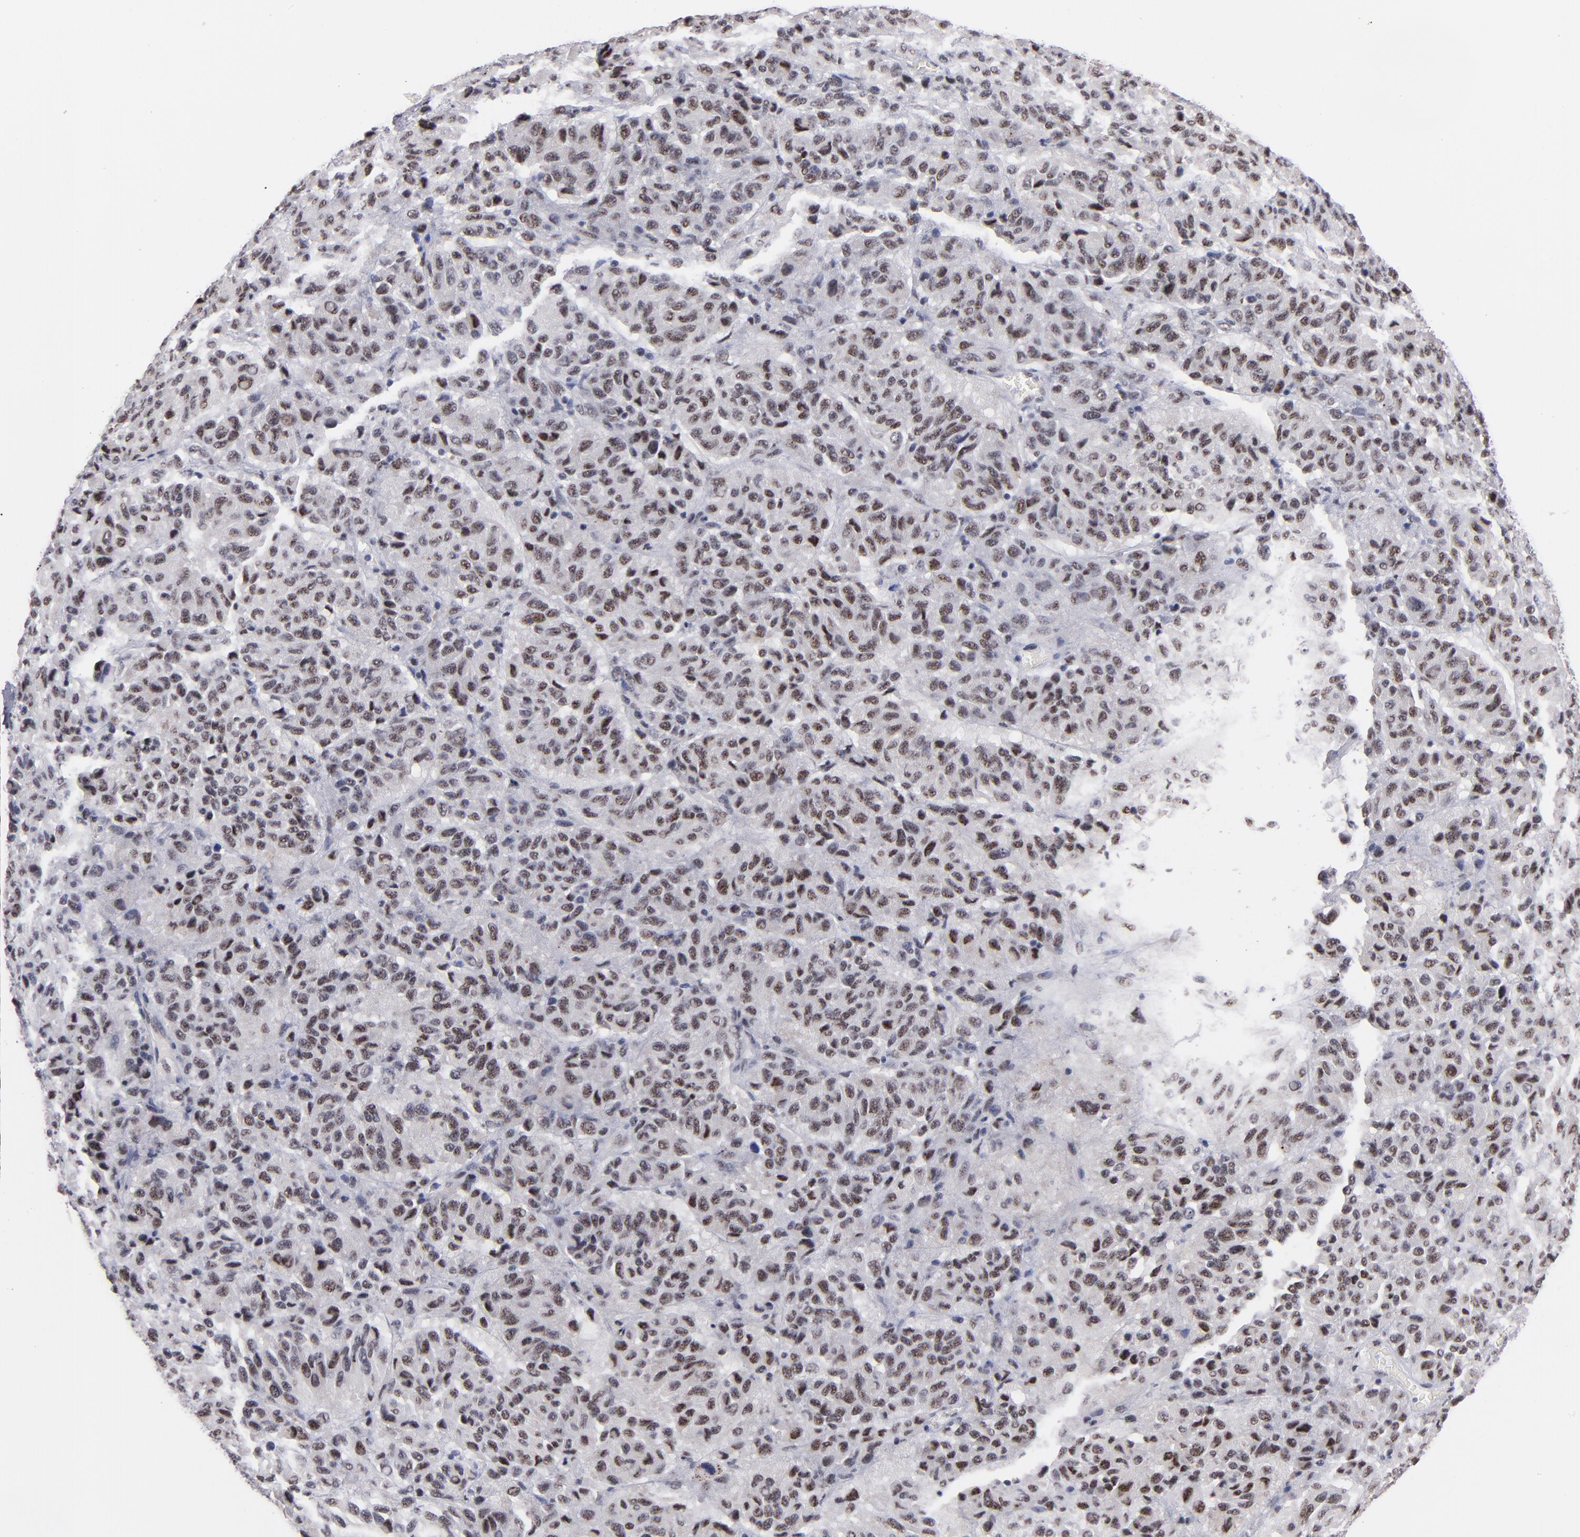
{"staining": {"intensity": "weak", "quantity": "25%-75%", "location": "nuclear"}, "tissue": "melanoma", "cell_type": "Tumor cells", "image_type": "cancer", "snomed": [{"axis": "morphology", "description": "Malignant melanoma, Metastatic site"}, {"axis": "topography", "description": "Lung"}], "caption": "A high-resolution histopathology image shows IHC staining of malignant melanoma (metastatic site), which displays weak nuclear positivity in approximately 25%-75% of tumor cells. Using DAB (3,3'-diaminobenzidine) (brown) and hematoxylin (blue) stains, captured at high magnification using brightfield microscopy.", "gene": "RAF1", "patient": {"sex": "male", "age": 64}}